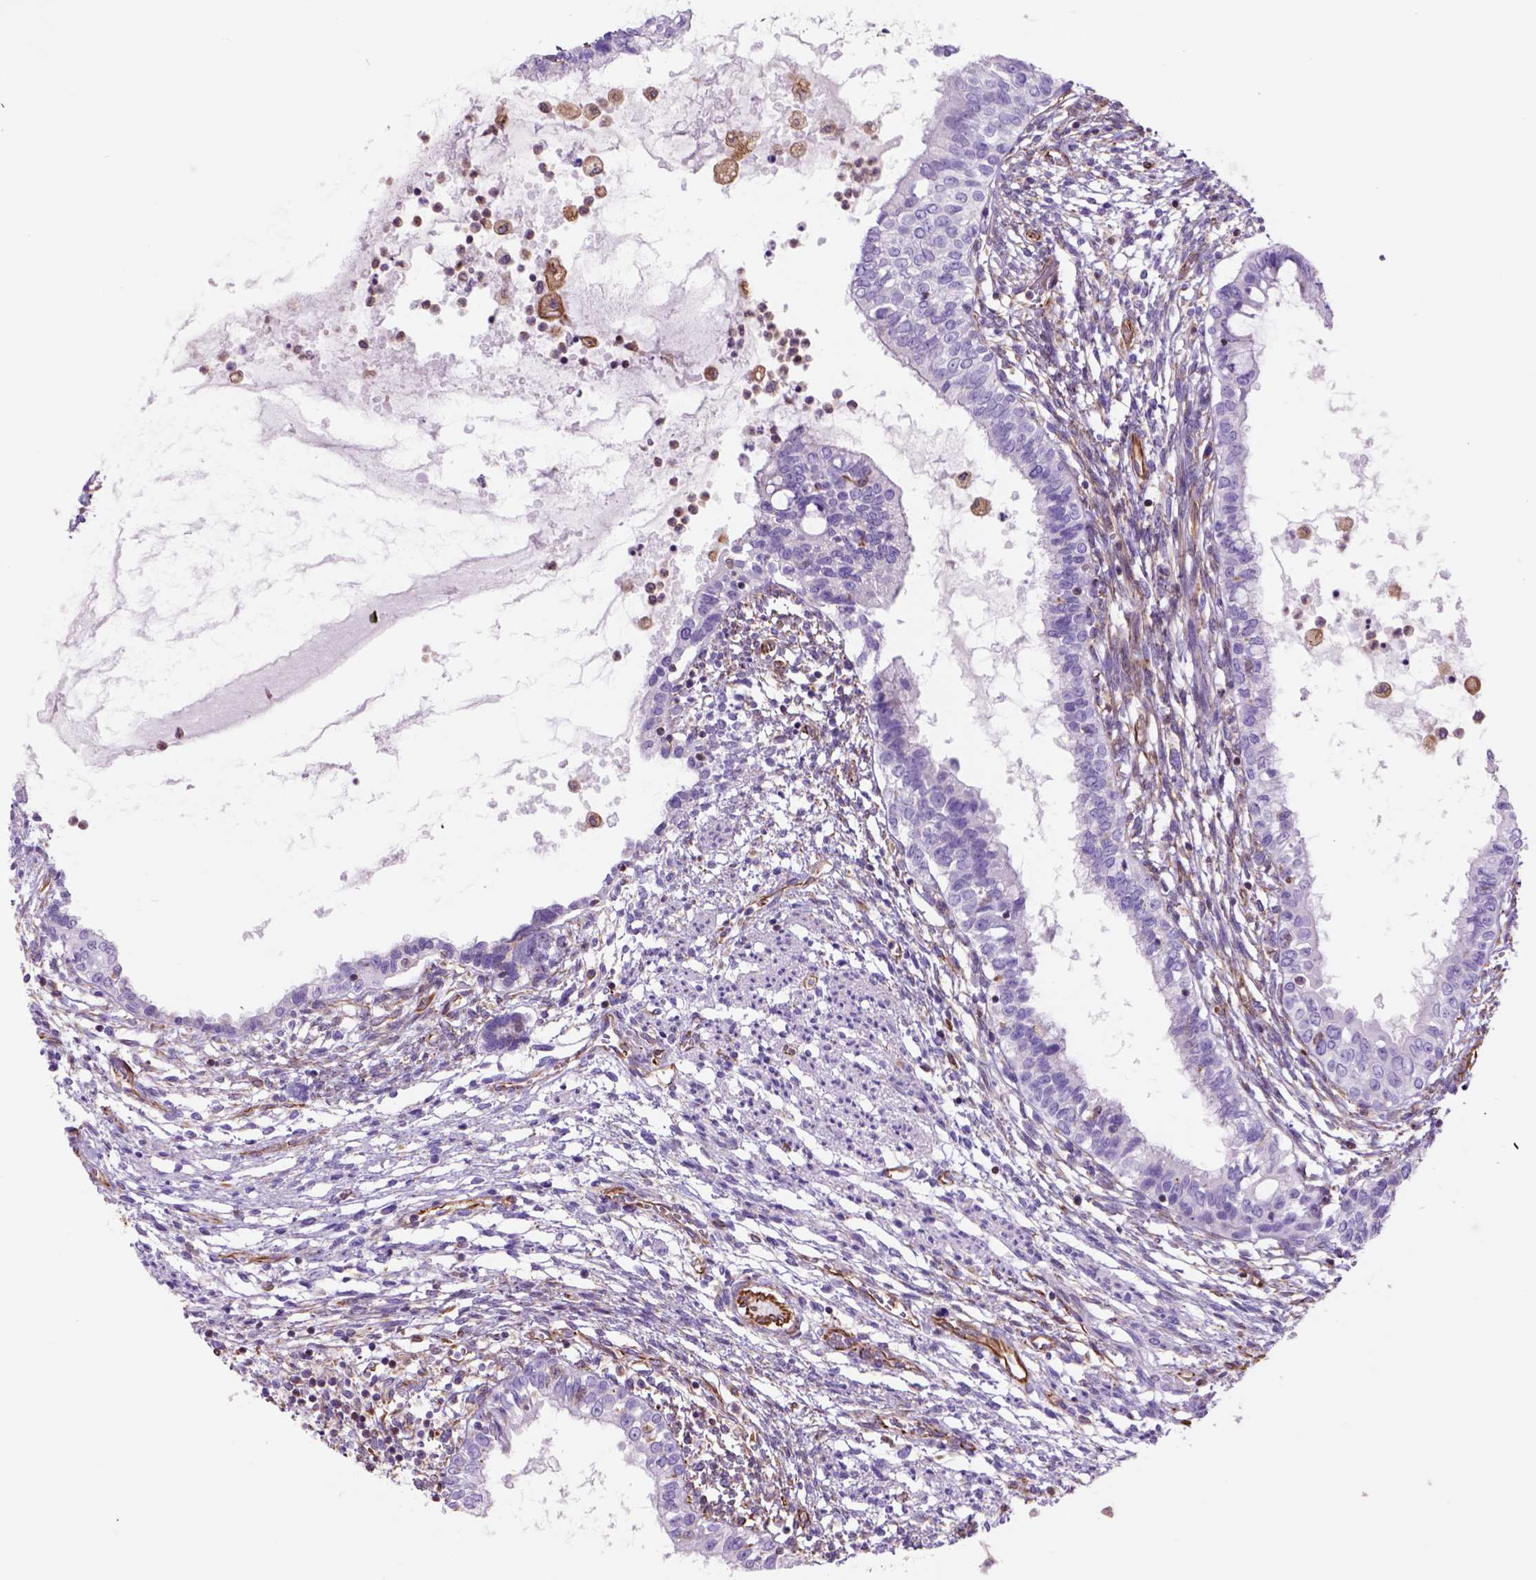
{"staining": {"intensity": "negative", "quantity": "none", "location": "none"}, "tissue": "testis cancer", "cell_type": "Tumor cells", "image_type": "cancer", "snomed": [{"axis": "morphology", "description": "Carcinoma, Embryonal, NOS"}, {"axis": "topography", "description": "Testis"}], "caption": "This is an immunohistochemistry micrograph of embryonal carcinoma (testis). There is no expression in tumor cells.", "gene": "ZZZ3", "patient": {"sex": "male", "age": 37}}